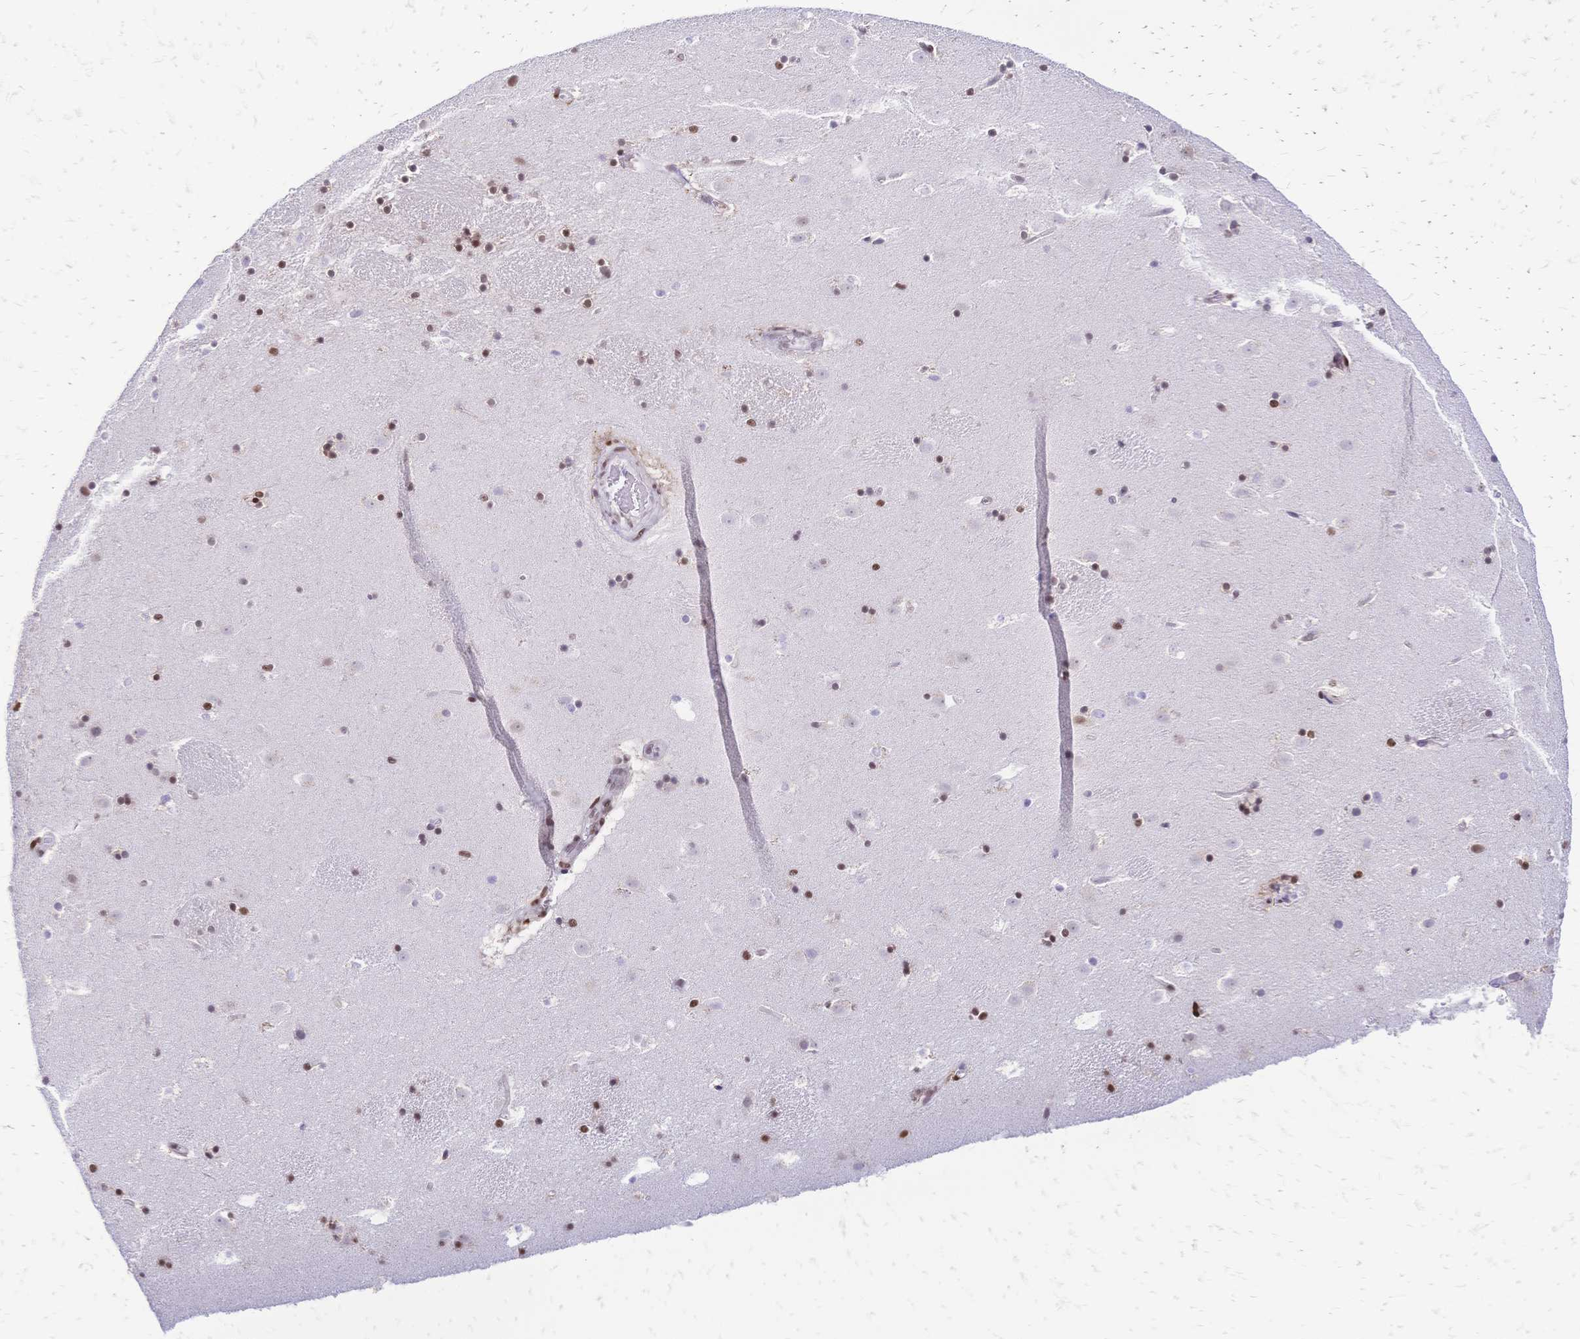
{"staining": {"intensity": "moderate", "quantity": "25%-75%", "location": "nuclear"}, "tissue": "caudate", "cell_type": "Glial cells", "image_type": "normal", "snomed": [{"axis": "morphology", "description": "Normal tissue, NOS"}, {"axis": "topography", "description": "Lateral ventricle wall"}], "caption": "Immunohistochemical staining of unremarkable caudate reveals 25%-75% levels of moderate nuclear protein expression in approximately 25%-75% of glial cells. (DAB (3,3'-diaminobenzidine) = brown stain, brightfield microscopy at high magnification).", "gene": "NFIC", "patient": {"sex": "male", "age": 37}}